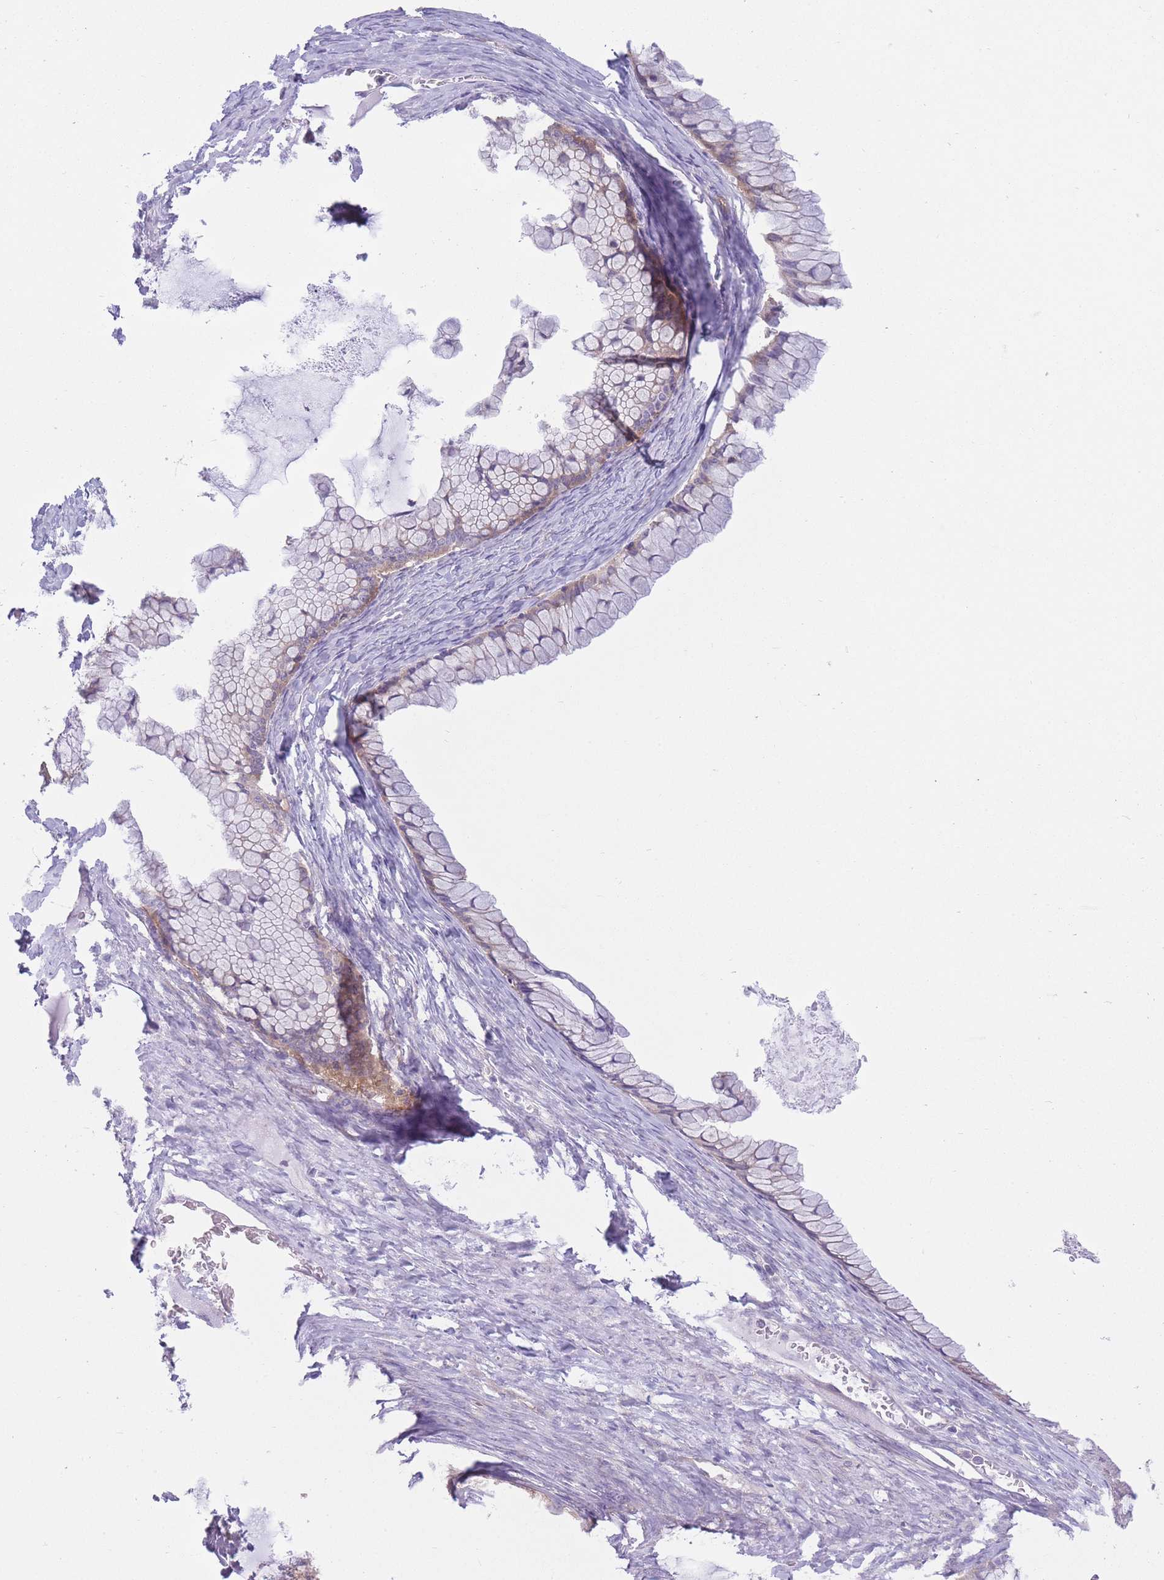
{"staining": {"intensity": "weak", "quantity": "<25%", "location": "cytoplasmic/membranous"}, "tissue": "ovarian cancer", "cell_type": "Tumor cells", "image_type": "cancer", "snomed": [{"axis": "morphology", "description": "Cystadenocarcinoma, mucinous, NOS"}, {"axis": "topography", "description": "Ovary"}], "caption": "DAB immunohistochemical staining of ovarian cancer (mucinous cystadenocarcinoma) shows no significant staining in tumor cells.", "gene": "PFDN6", "patient": {"sex": "female", "age": 35}}